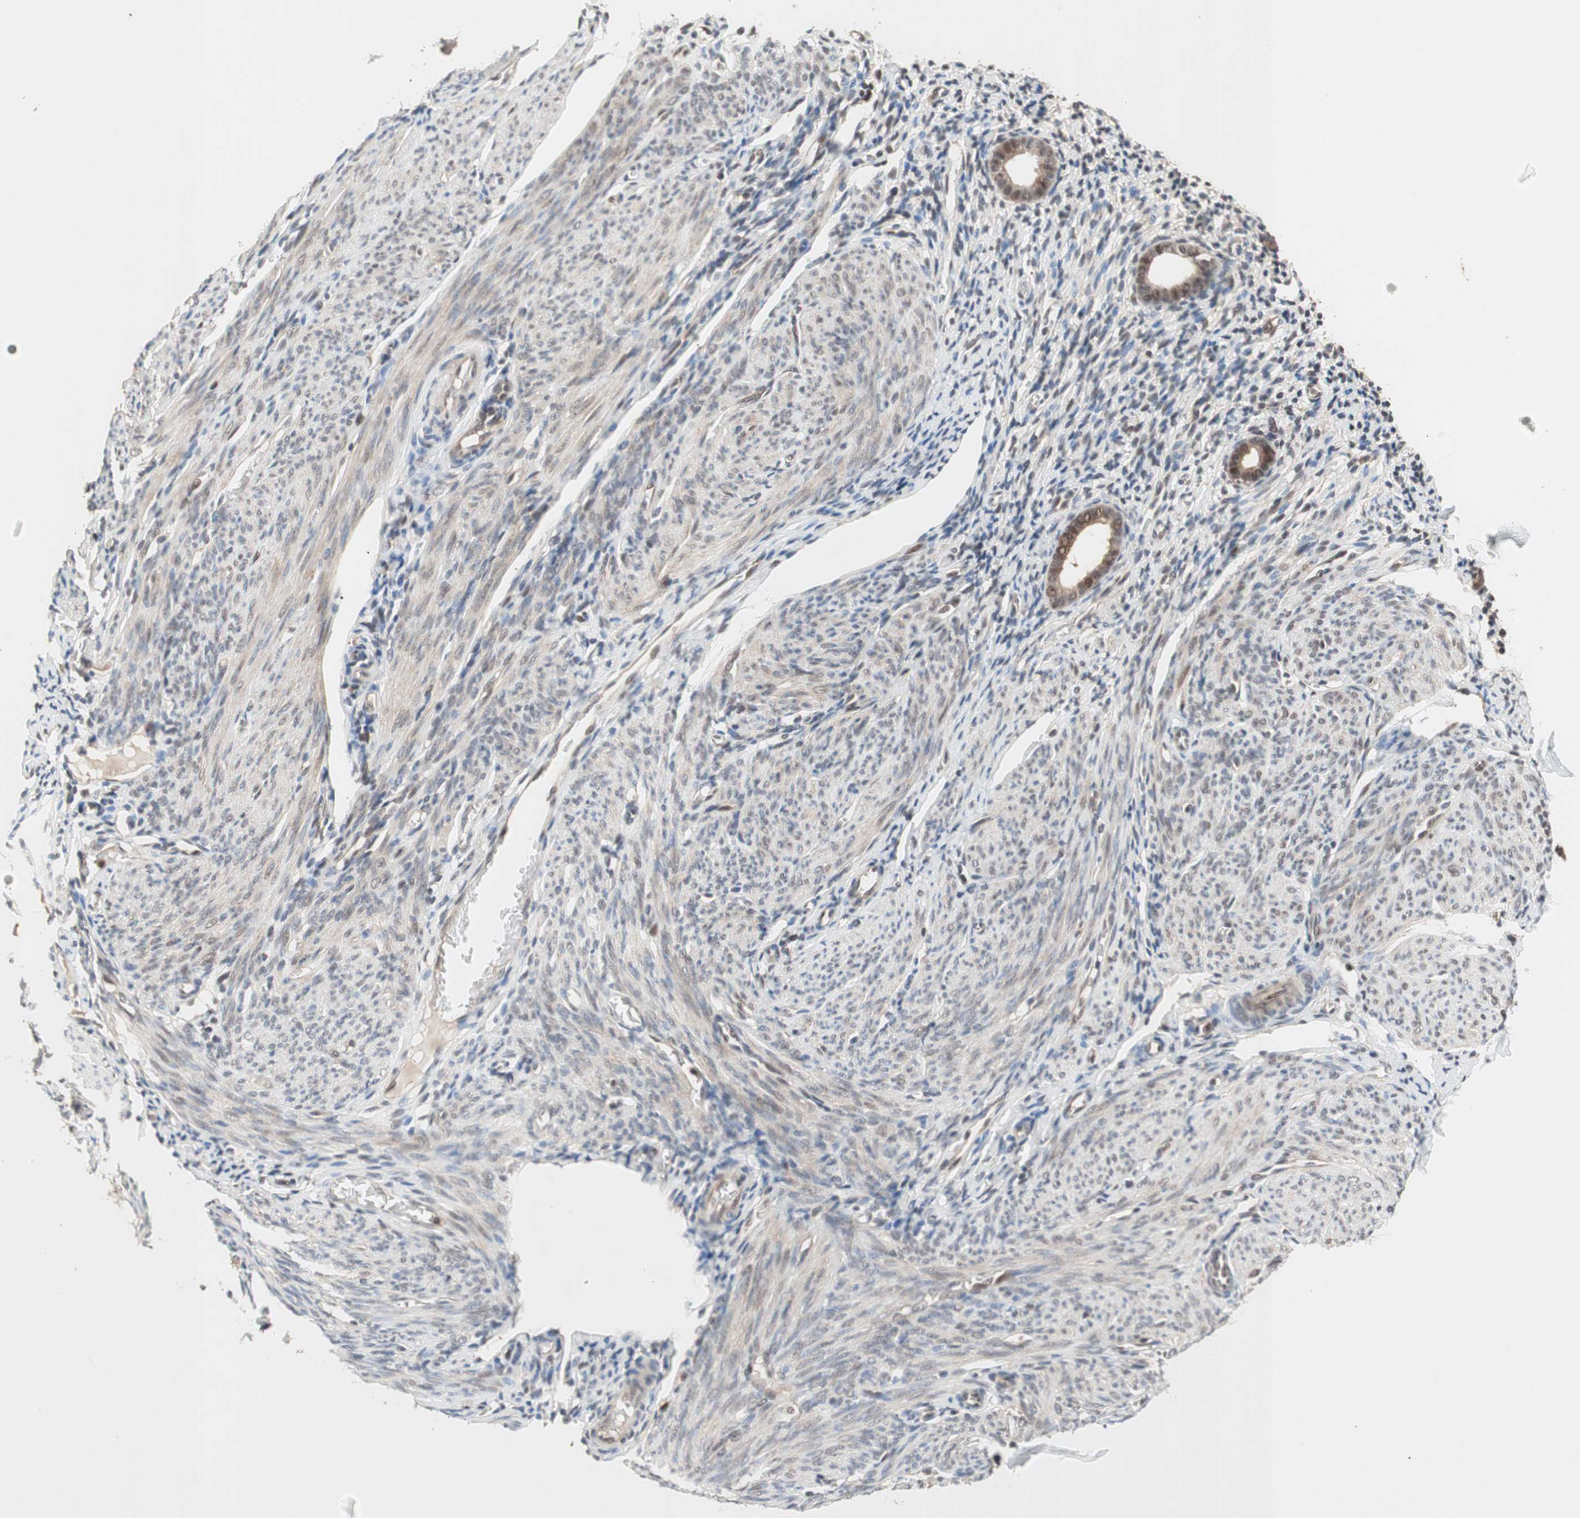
{"staining": {"intensity": "moderate", "quantity": ">75%", "location": "cytoplasmic/membranous,nuclear"}, "tissue": "endometrium", "cell_type": "Cells in endometrial stroma", "image_type": "normal", "snomed": [{"axis": "morphology", "description": "Normal tissue, NOS"}, {"axis": "topography", "description": "Endometrium"}], "caption": "Brown immunohistochemical staining in normal endometrium exhibits moderate cytoplasmic/membranous,nuclear positivity in about >75% of cells in endometrial stroma. (Brightfield microscopy of DAB IHC at high magnification).", "gene": "GART", "patient": {"sex": "female", "age": 61}}